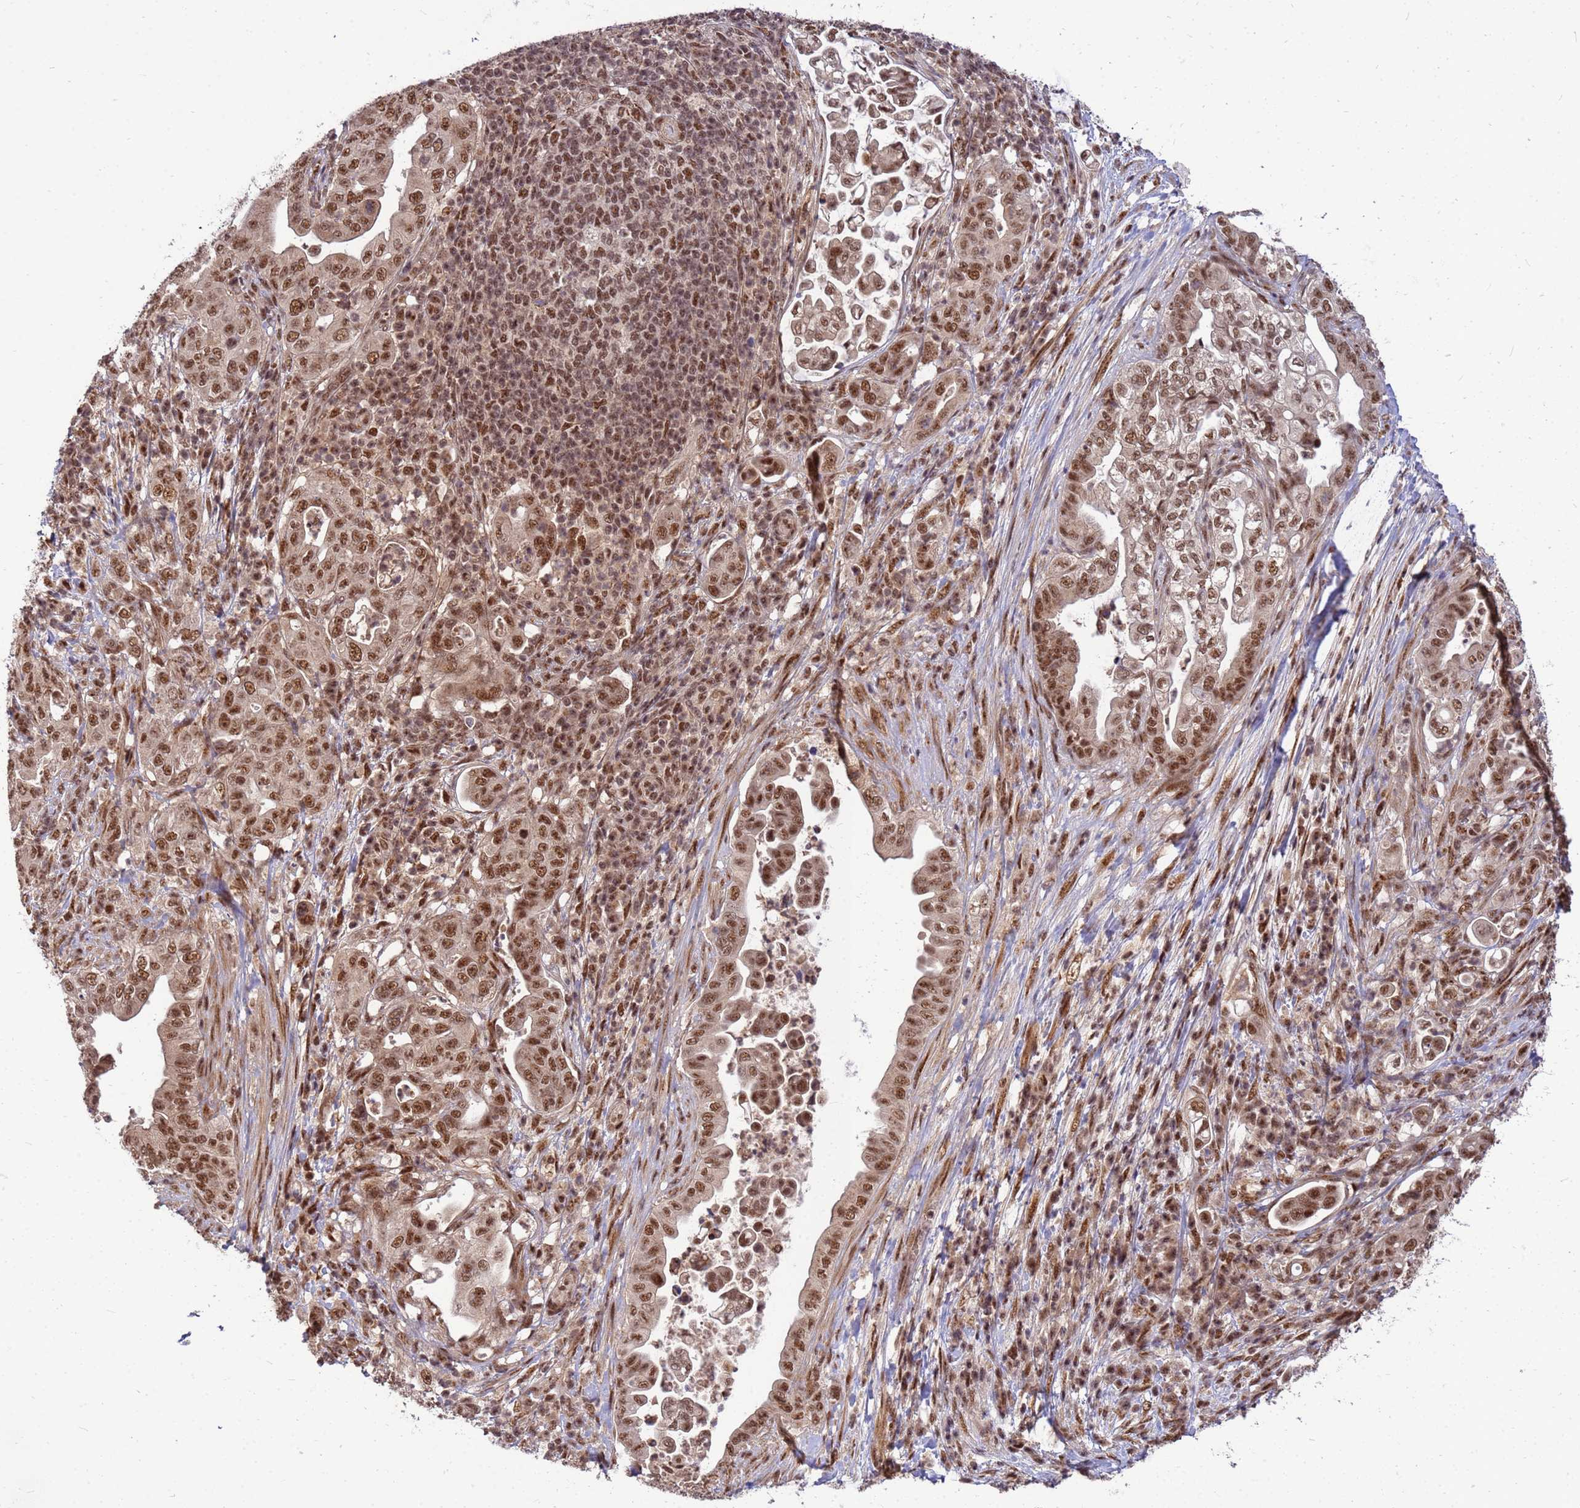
{"staining": {"intensity": "moderate", "quantity": ">75%", "location": "nuclear"}, "tissue": "pancreatic cancer", "cell_type": "Tumor cells", "image_type": "cancer", "snomed": [{"axis": "morphology", "description": "Normal tissue, NOS"}, {"axis": "morphology", "description": "Adenocarcinoma, NOS"}, {"axis": "topography", "description": "Lymph node"}, {"axis": "topography", "description": "Pancreas"}], "caption": "IHC of pancreatic cancer (adenocarcinoma) displays medium levels of moderate nuclear positivity in about >75% of tumor cells.", "gene": "NCBP2", "patient": {"sex": "female", "age": 67}}